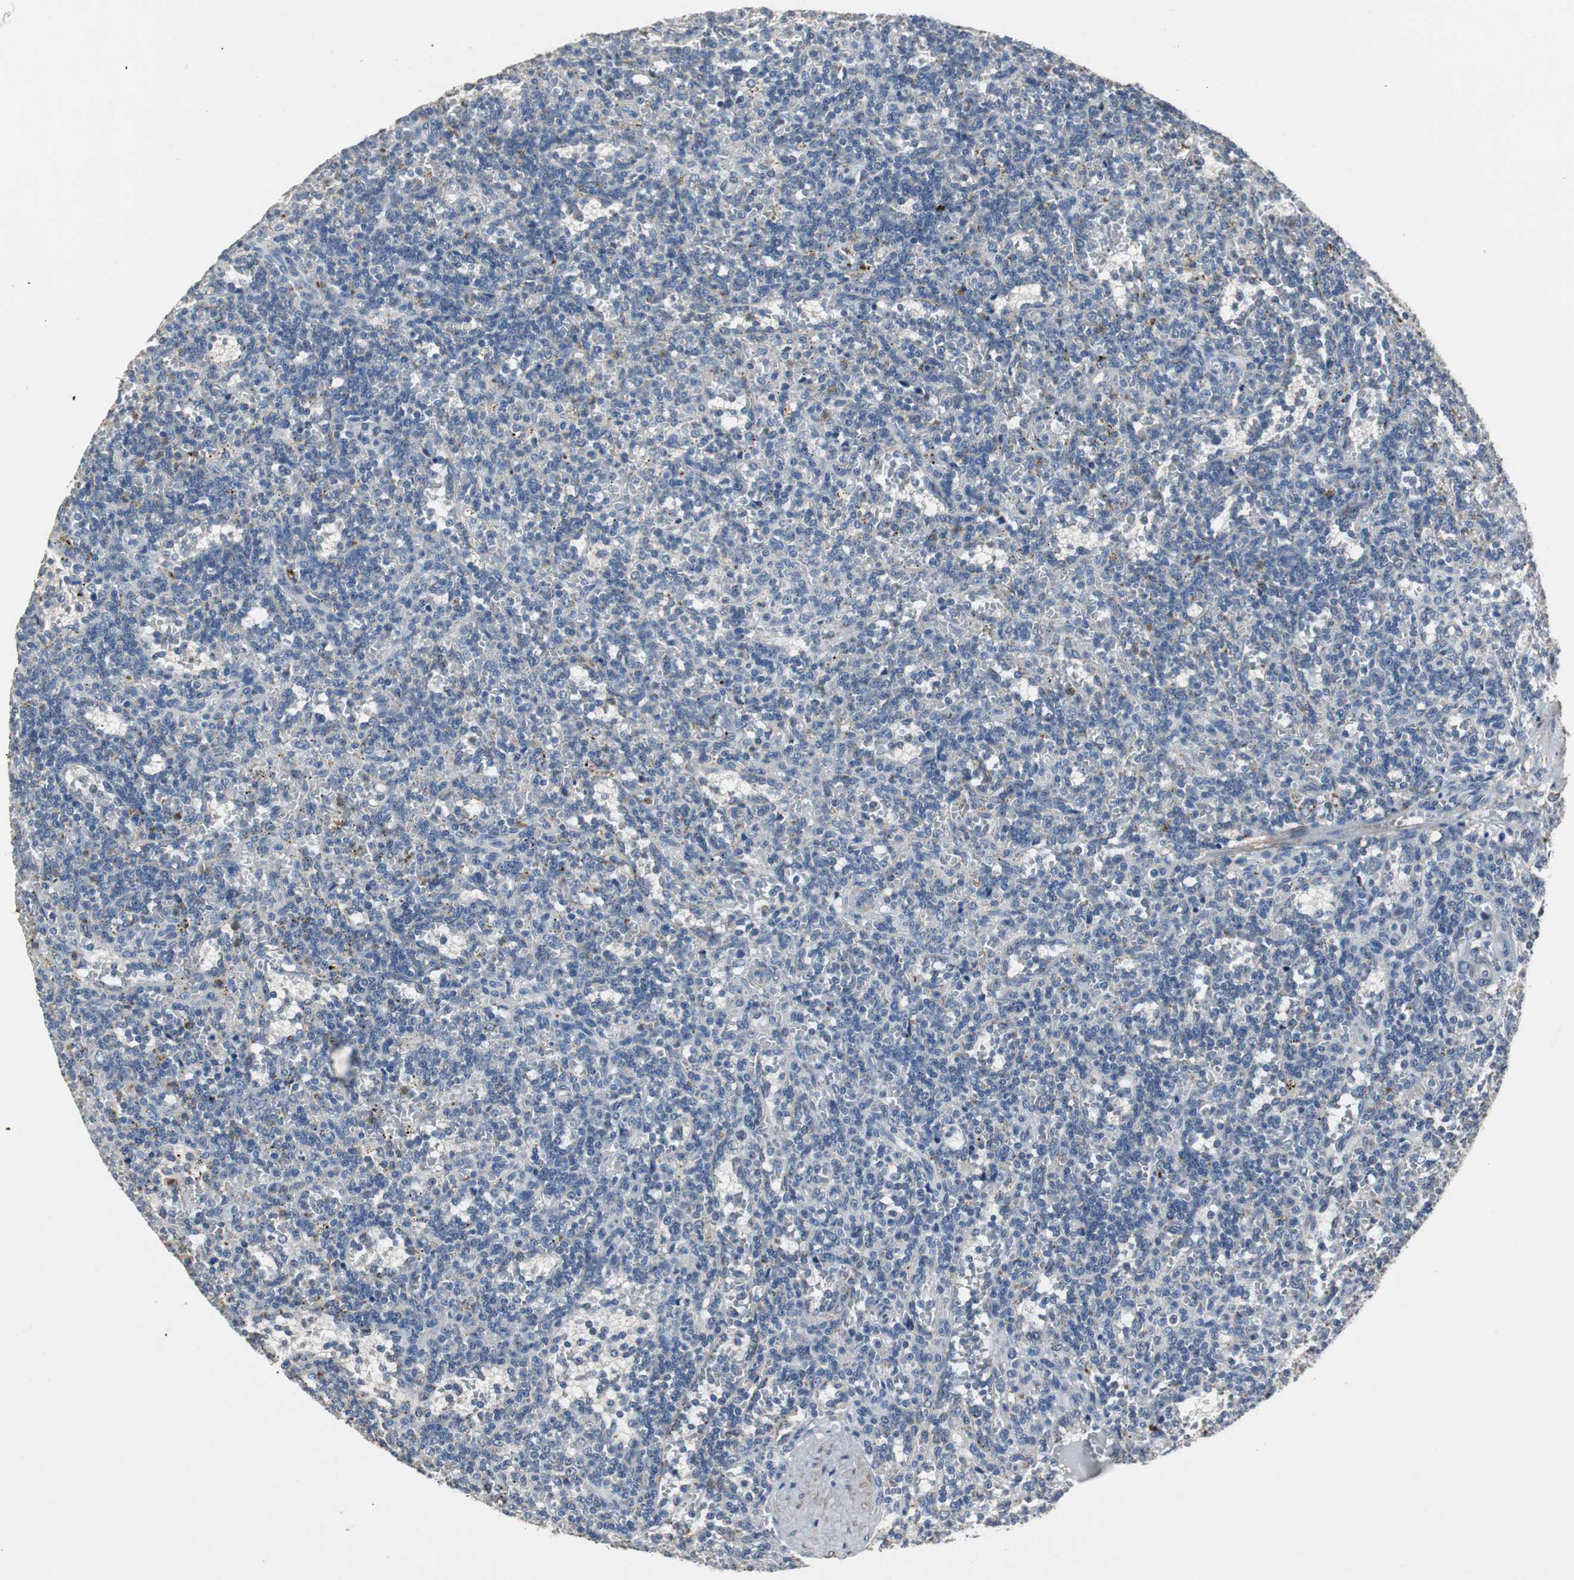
{"staining": {"intensity": "moderate", "quantity": "<25%", "location": "cytoplasmic/membranous"}, "tissue": "lymphoma", "cell_type": "Tumor cells", "image_type": "cancer", "snomed": [{"axis": "morphology", "description": "Malignant lymphoma, non-Hodgkin's type, Low grade"}, {"axis": "topography", "description": "Spleen"}], "caption": "High-magnification brightfield microscopy of low-grade malignant lymphoma, non-Hodgkin's type stained with DAB (3,3'-diaminobenzidine) (brown) and counterstained with hematoxylin (blue). tumor cells exhibit moderate cytoplasmic/membranous staining is present in about<25% of cells. The staining was performed using DAB to visualize the protein expression in brown, while the nuclei were stained in blue with hematoxylin (Magnification: 20x).", "gene": "PCYT1B", "patient": {"sex": "male", "age": 73}}